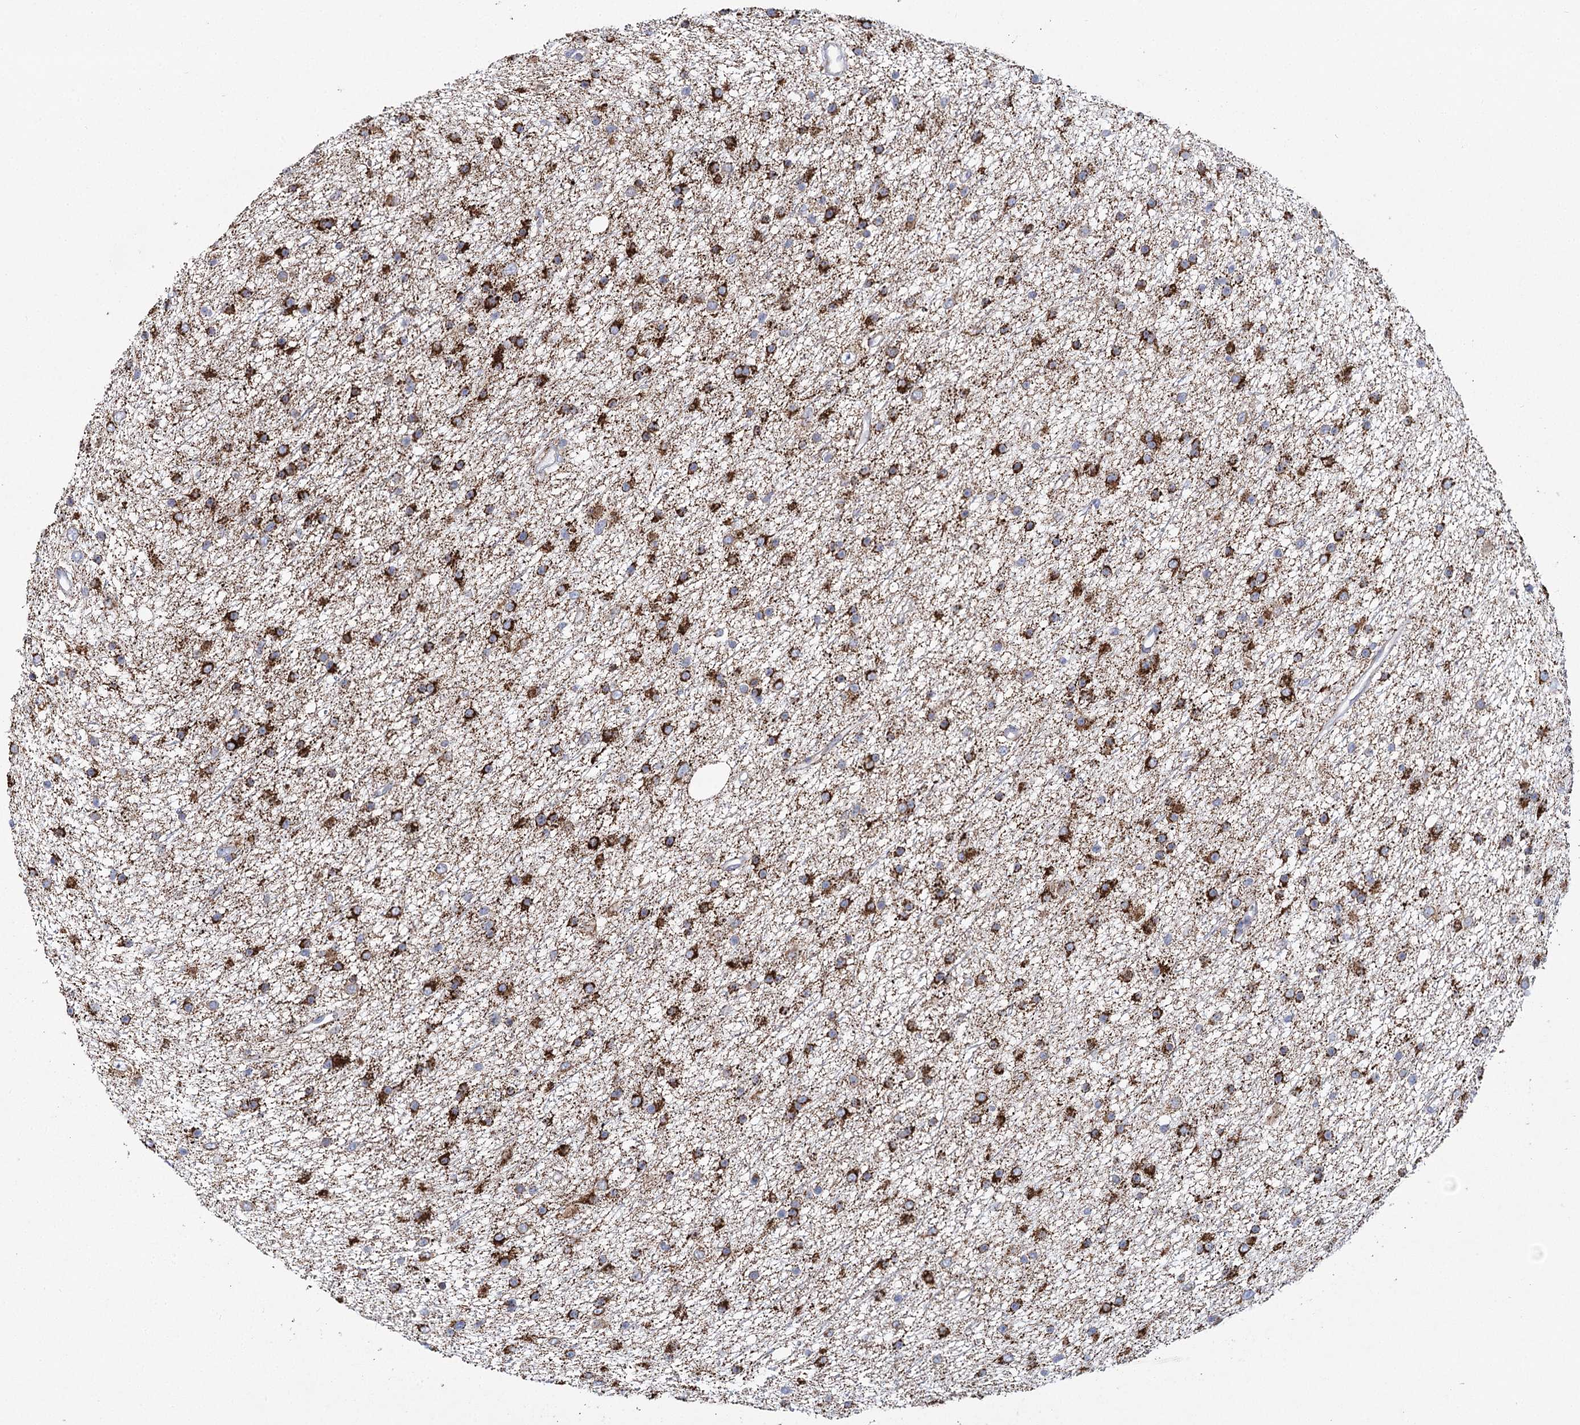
{"staining": {"intensity": "strong", "quantity": ">75%", "location": "cytoplasmic/membranous"}, "tissue": "glioma", "cell_type": "Tumor cells", "image_type": "cancer", "snomed": [{"axis": "morphology", "description": "Glioma, malignant, Low grade"}, {"axis": "topography", "description": "Cerebral cortex"}], "caption": "The immunohistochemical stain labels strong cytoplasmic/membranous staining in tumor cells of glioma tissue.", "gene": "THUMPD3", "patient": {"sex": "female", "age": 39}}